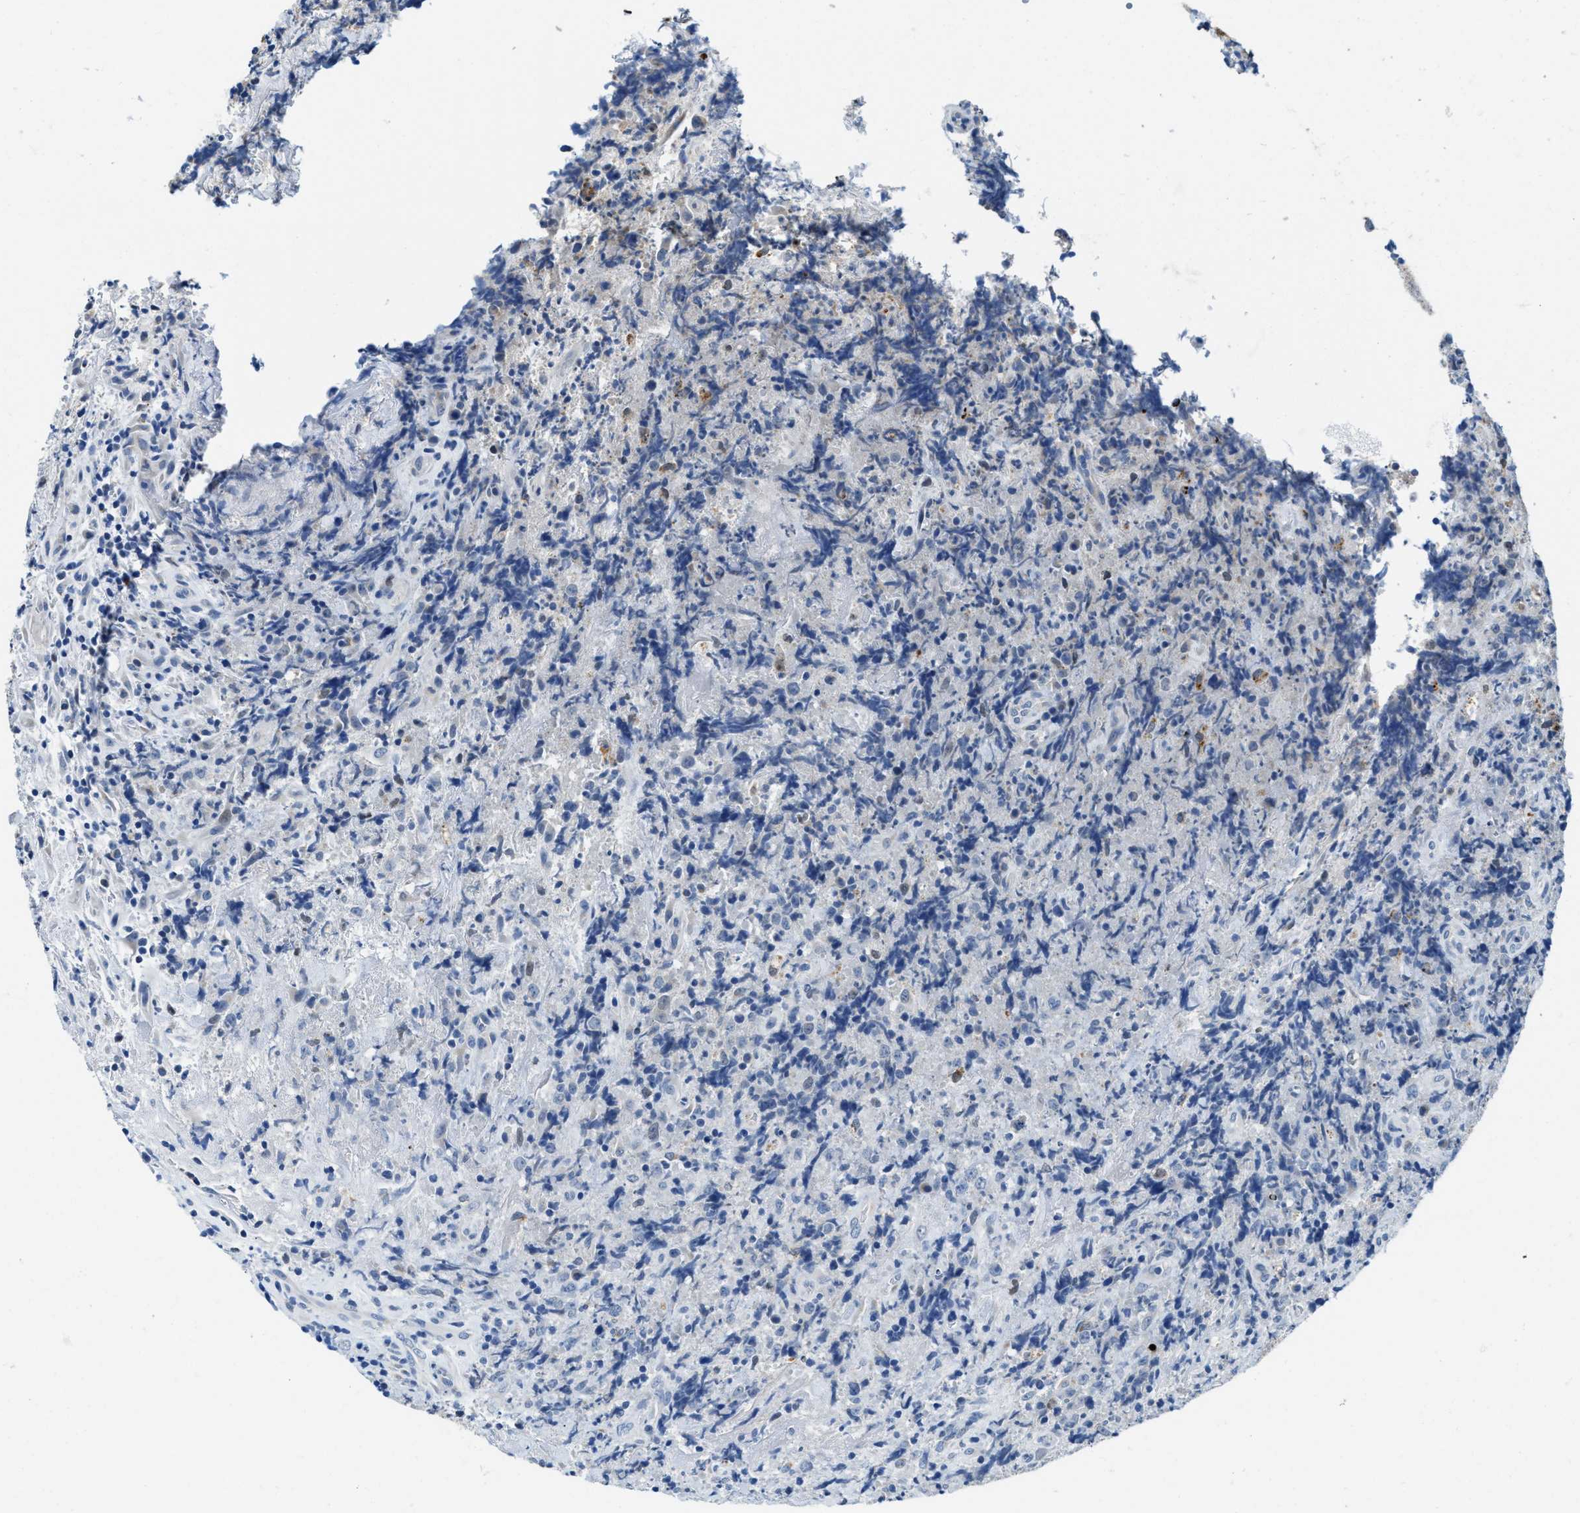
{"staining": {"intensity": "negative", "quantity": "none", "location": "none"}, "tissue": "lymphoma", "cell_type": "Tumor cells", "image_type": "cancer", "snomed": [{"axis": "morphology", "description": "Malignant lymphoma, non-Hodgkin's type, High grade"}, {"axis": "topography", "description": "Tonsil"}], "caption": "There is no significant positivity in tumor cells of malignant lymphoma, non-Hodgkin's type (high-grade).", "gene": "TSPAN3", "patient": {"sex": "female", "age": 36}}